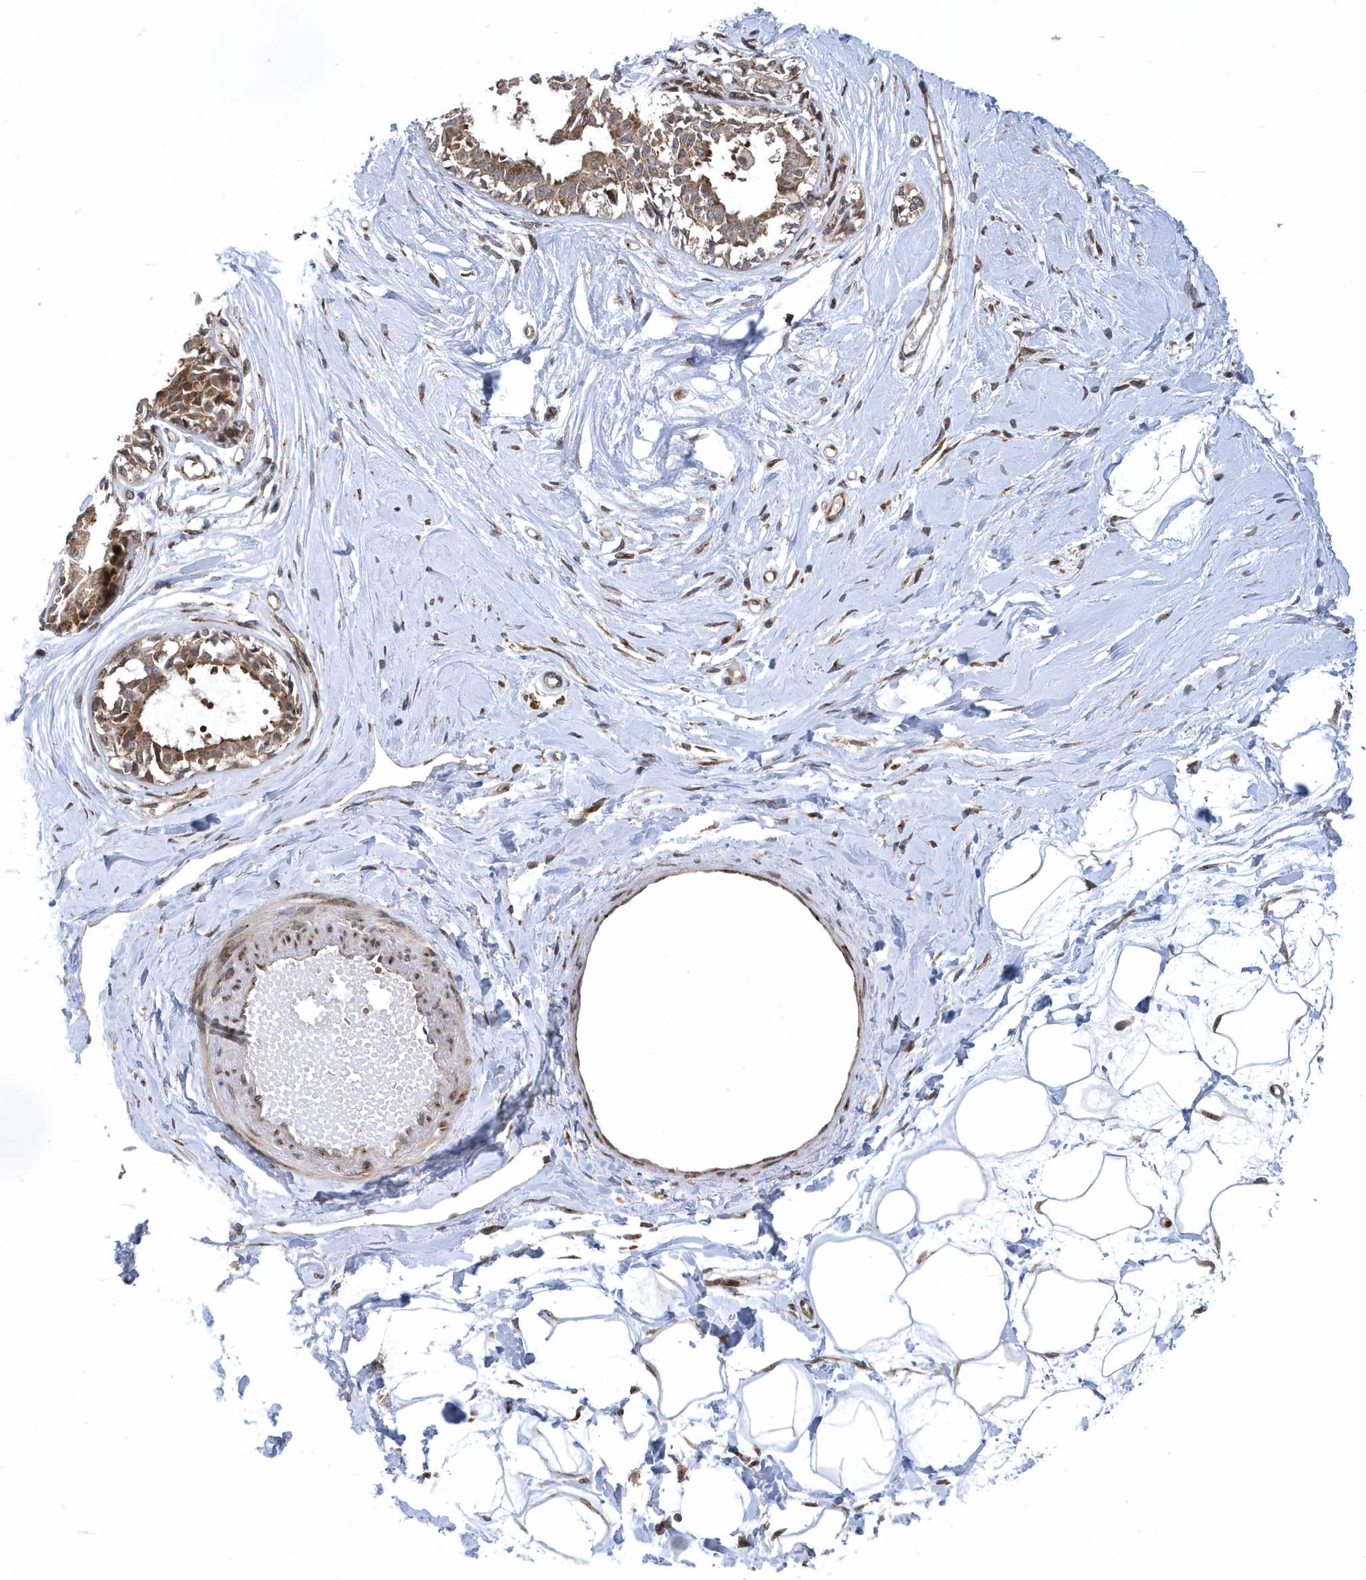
{"staining": {"intensity": "weak", "quantity": "25%-75%", "location": "cytoplasmic/membranous"}, "tissue": "breast", "cell_type": "Adipocytes", "image_type": "normal", "snomed": [{"axis": "morphology", "description": "Normal tissue, NOS"}, {"axis": "topography", "description": "Breast"}], "caption": "Benign breast was stained to show a protein in brown. There is low levels of weak cytoplasmic/membranous staining in approximately 25%-75% of adipocytes. Using DAB (brown) and hematoxylin (blue) stains, captured at high magnification using brightfield microscopy.", "gene": "PHF1", "patient": {"sex": "female", "age": 45}}